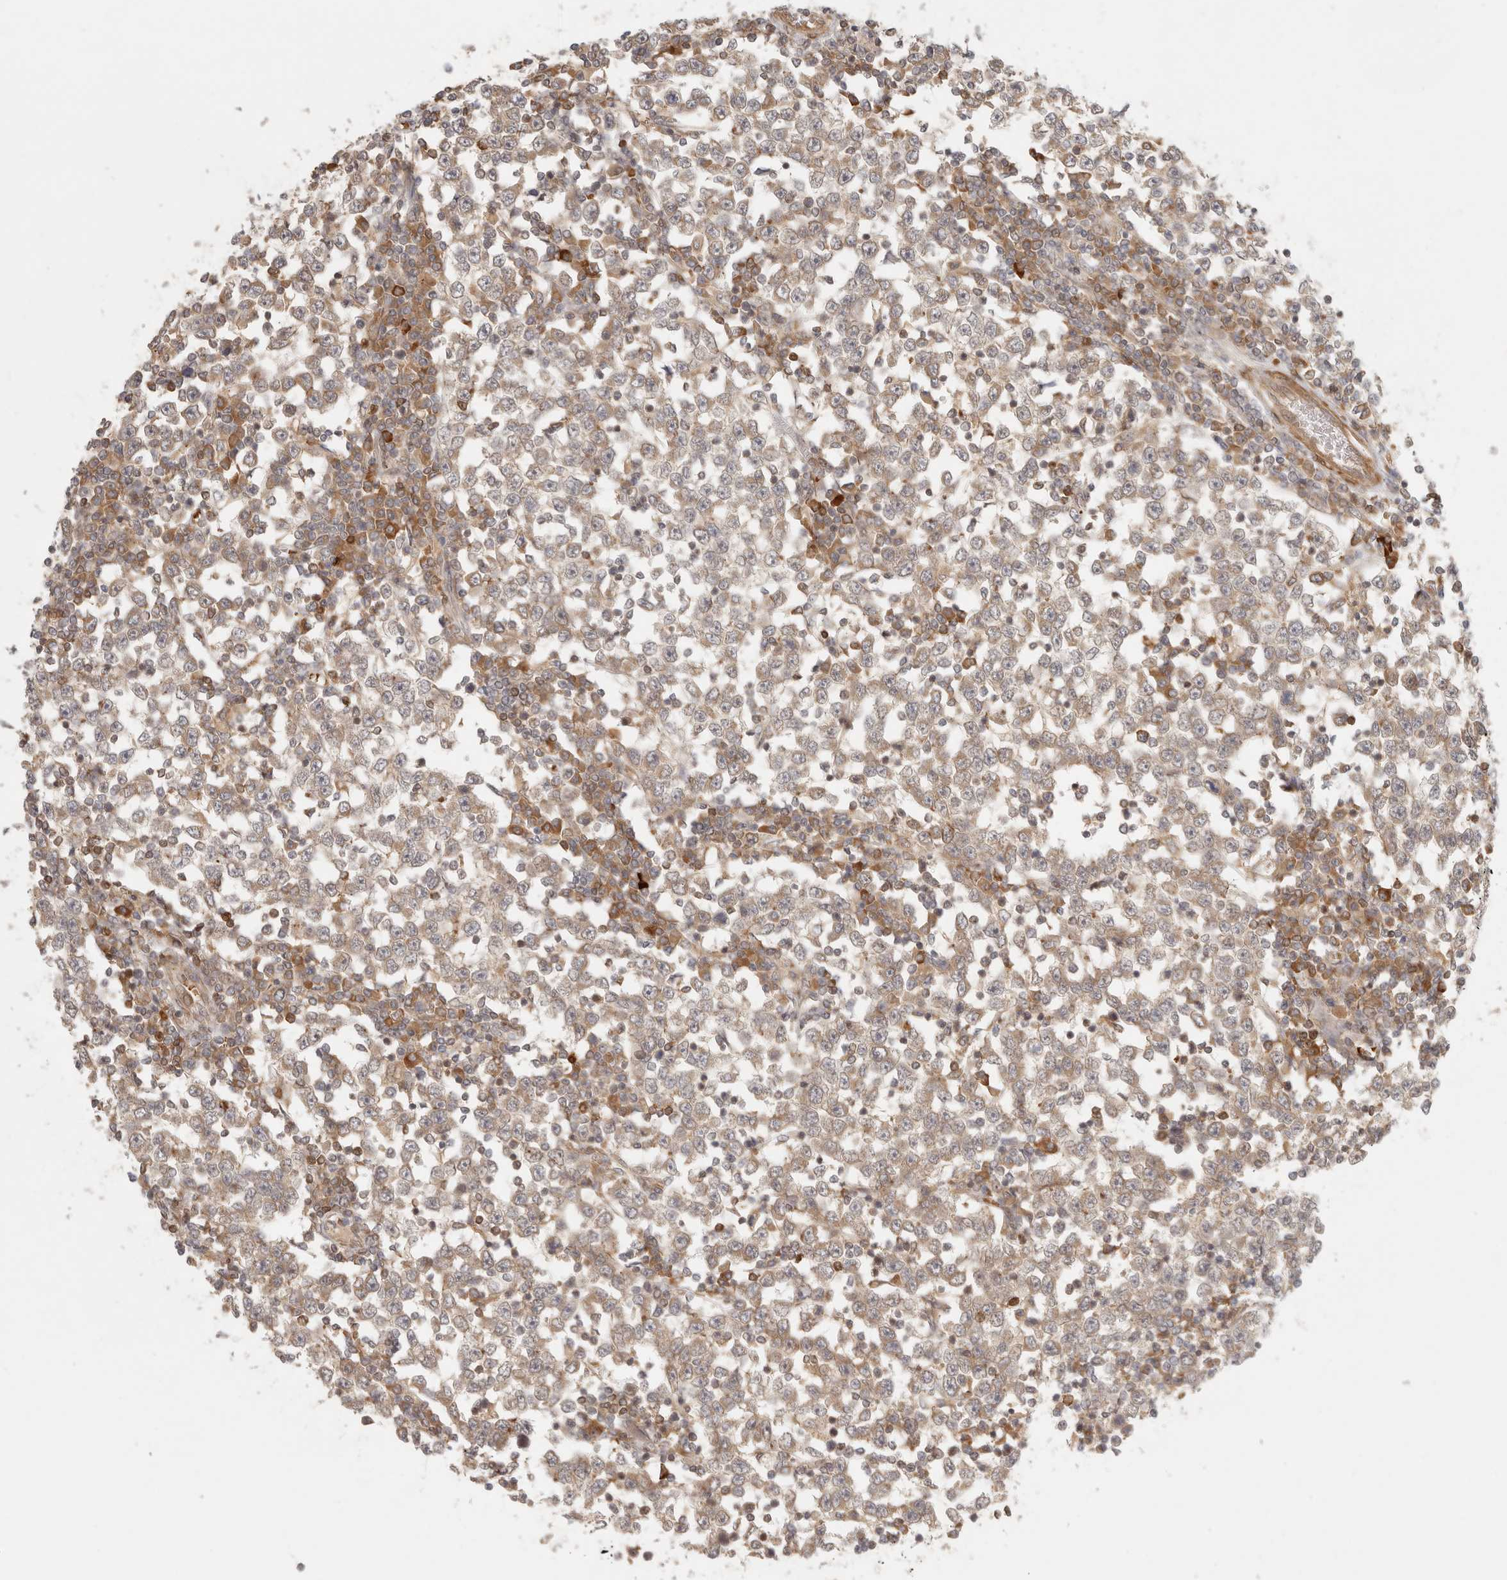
{"staining": {"intensity": "weak", "quantity": ">75%", "location": "cytoplasmic/membranous"}, "tissue": "testis cancer", "cell_type": "Tumor cells", "image_type": "cancer", "snomed": [{"axis": "morphology", "description": "Seminoma, NOS"}, {"axis": "topography", "description": "Testis"}], "caption": "A histopathology image of human seminoma (testis) stained for a protein reveals weak cytoplasmic/membranous brown staining in tumor cells. Immunohistochemistry (ihc) stains the protein in brown and the nuclei are stained blue.", "gene": "AHDC1", "patient": {"sex": "male", "age": 65}}